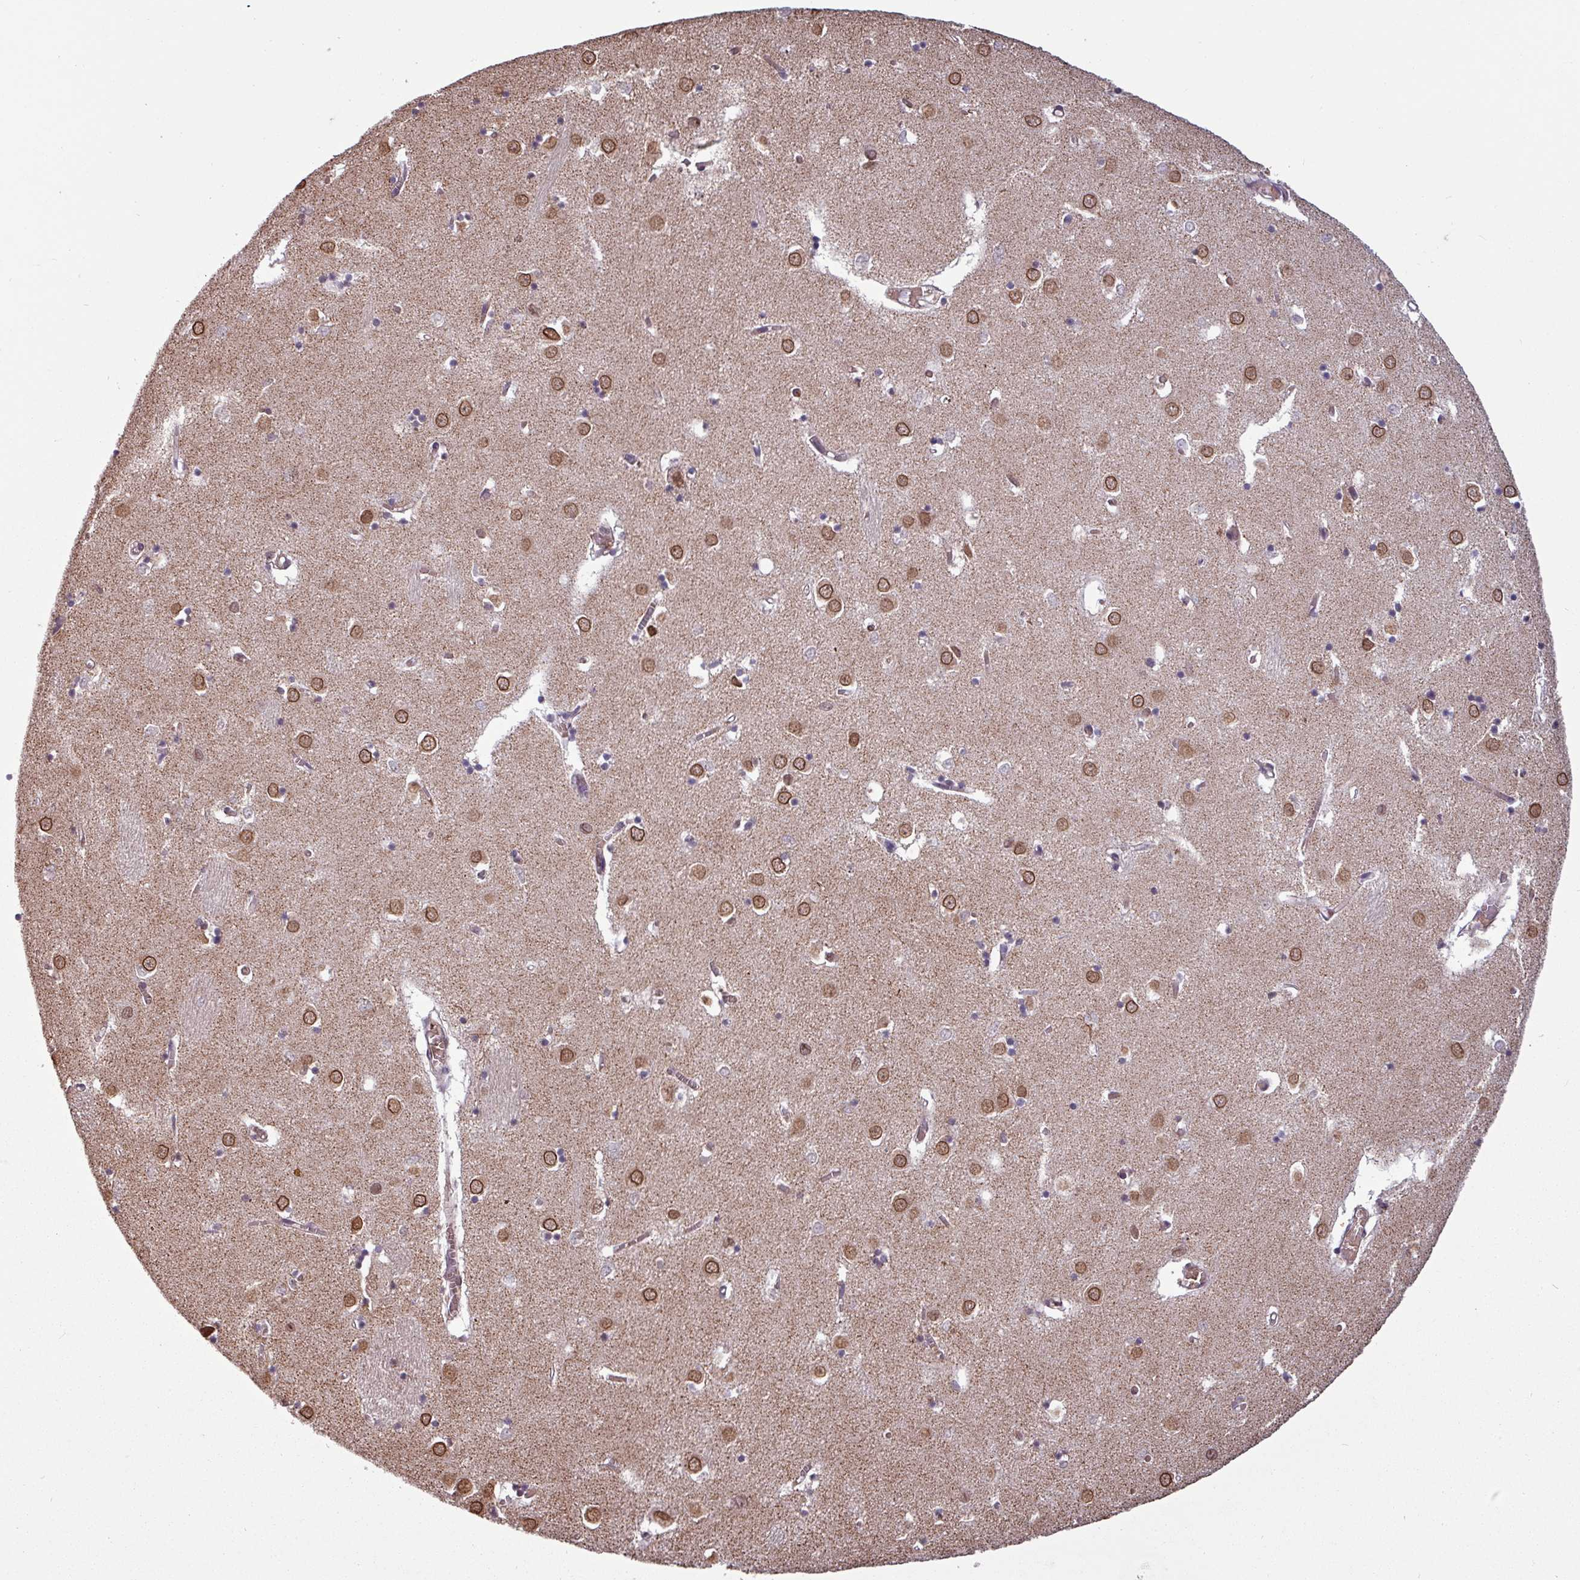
{"staining": {"intensity": "weak", "quantity": "<25%", "location": "cytoplasmic/membranous,nuclear"}, "tissue": "caudate", "cell_type": "Glial cells", "image_type": "normal", "snomed": [{"axis": "morphology", "description": "Normal tissue, NOS"}, {"axis": "topography", "description": "Lateral ventricle wall"}], "caption": "Immunohistochemistry (IHC) micrograph of benign human caudate stained for a protein (brown), which exhibits no positivity in glial cells.", "gene": "RBM4B", "patient": {"sex": "male", "age": 70}}